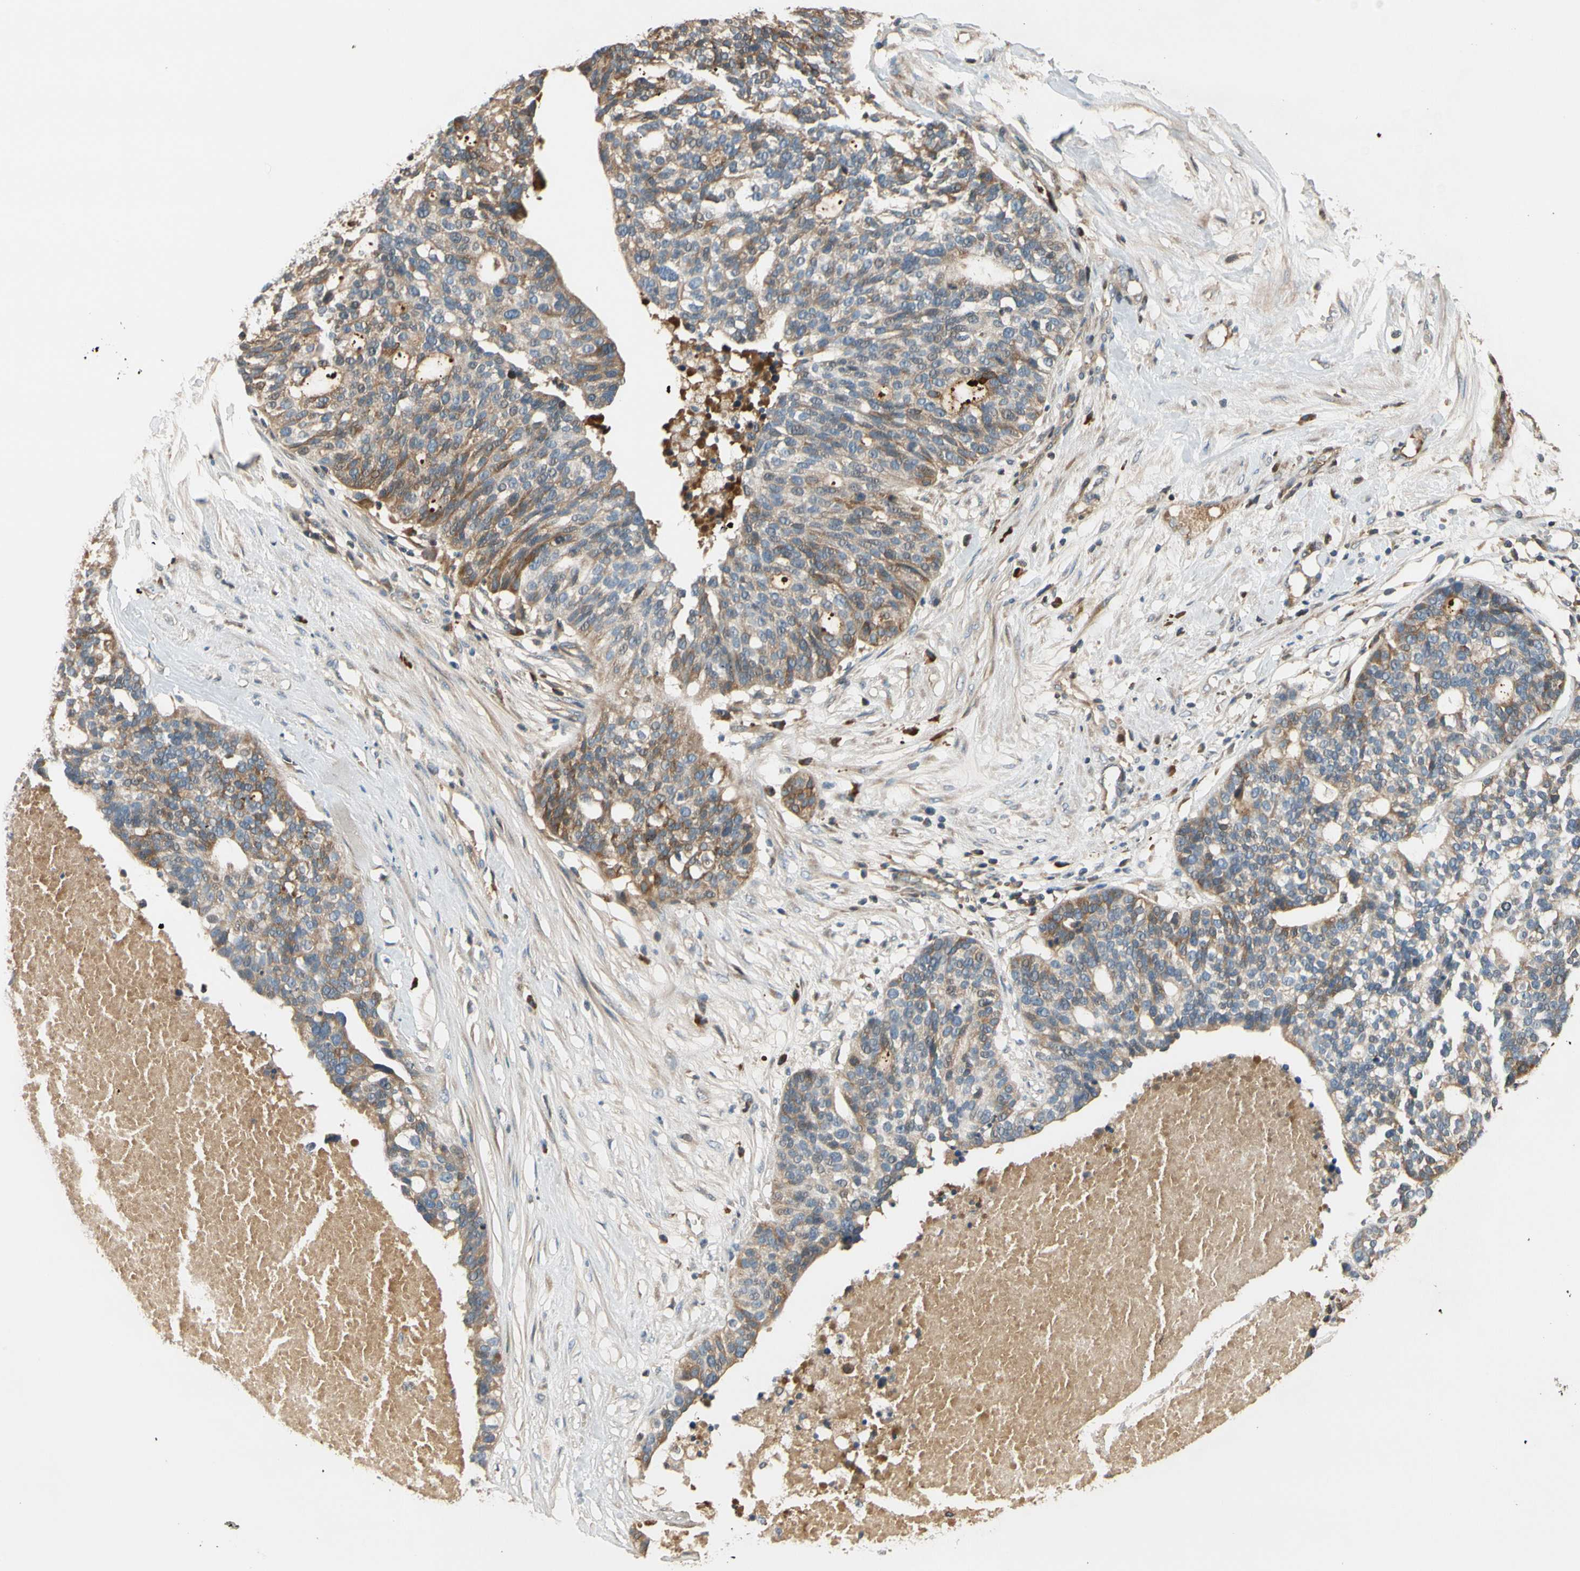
{"staining": {"intensity": "weak", "quantity": "25%-75%", "location": "cytoplasmic/membranous"}, "tissue": "ovarian cancer", "cell_type": "Tumor cells", "image_type": "cancer", "snomed": [{"axis": "morphology", "description": "Cystadenocarcinoma, serous, NOS"}, {"axis": "topography", "description": "Ovary"}], "caption": "Ovarian serous cystadenocarcinoma was stained to show a protein in brown. There is low levels of weak cytoplasmic/membranous expression in approximately 25%-75% of tumor cells.", "gene": "C4A", "patient": {"sex": "female", "age": 59}}